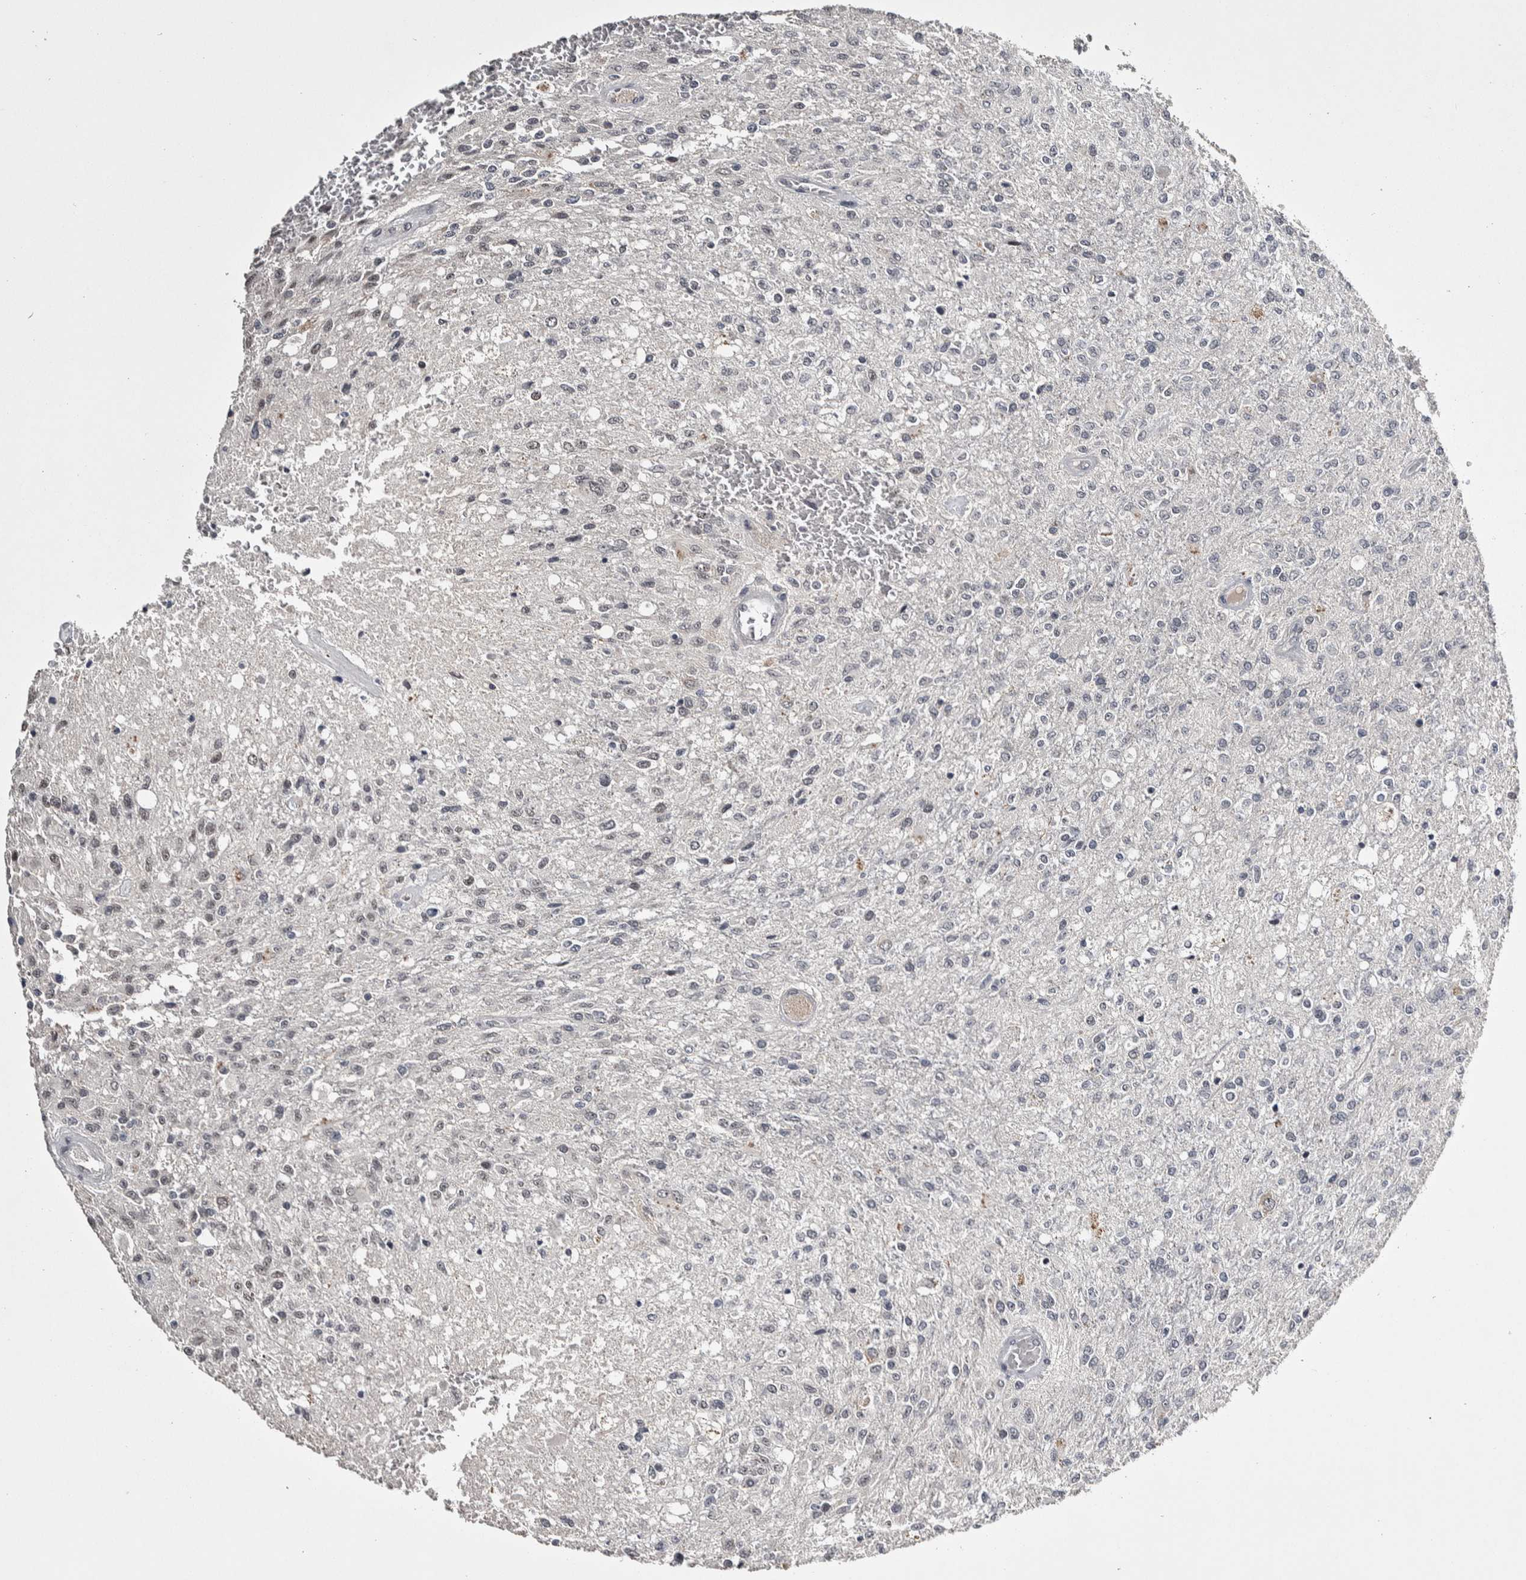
{"staining": {"intensity": "weak", "quantity": "<25%", "location": "nuclear"}, "tissue": "glioma", "cell_type": "Tumor cells", "image_type": "cancer", "snomed": [{"axis": "morphology", "description": "Normal tissue, NOS"}, {"axis": "morphology", "description": "Glioma, malignant, High grade"}, {"axis": "topography", "description": "Cerebral cortex"}], "caption": "Immunohistochemical staining of human glioma demonstrates no significant positivity in tumor cells.", "gene": "ASPN", "patient": {"sex": "male", "age": 77}}